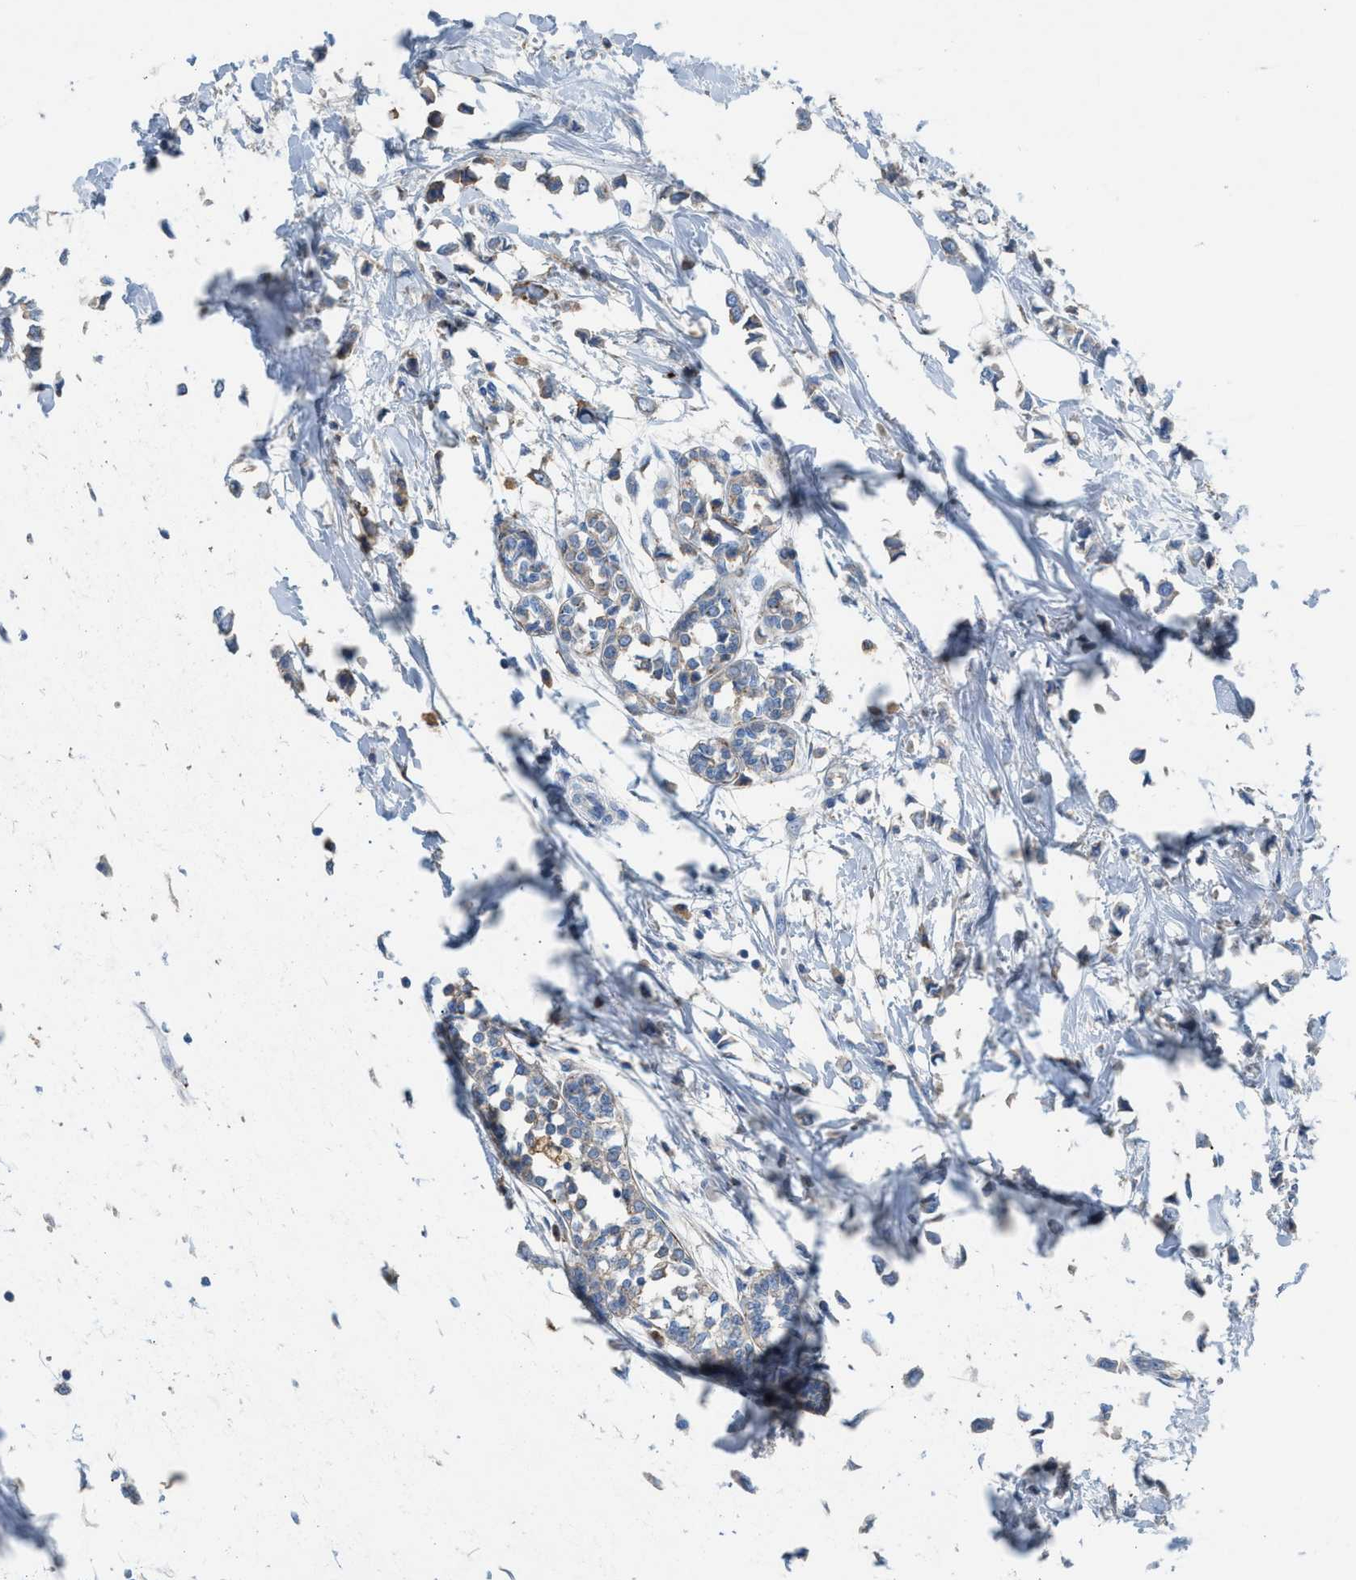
{"staining": {"intensity": "weak", "quantity": "<25%", "location": "cytoplasmic/membranous"}, "tissue": "breast cancer", "cell_type": "Tumor cells", "image_type": "cancer", "snomed": [{"axis": "morphology", "description": "Lobular carcinoma"}, {"axis": "topography", "description": "Breast"}], "caption": "The photomicrograph reveals no staining of tumor cells in lobular carcinoma (breast).", "gene": "AOAH", "patient": {"sex": "female", "age": 51}}